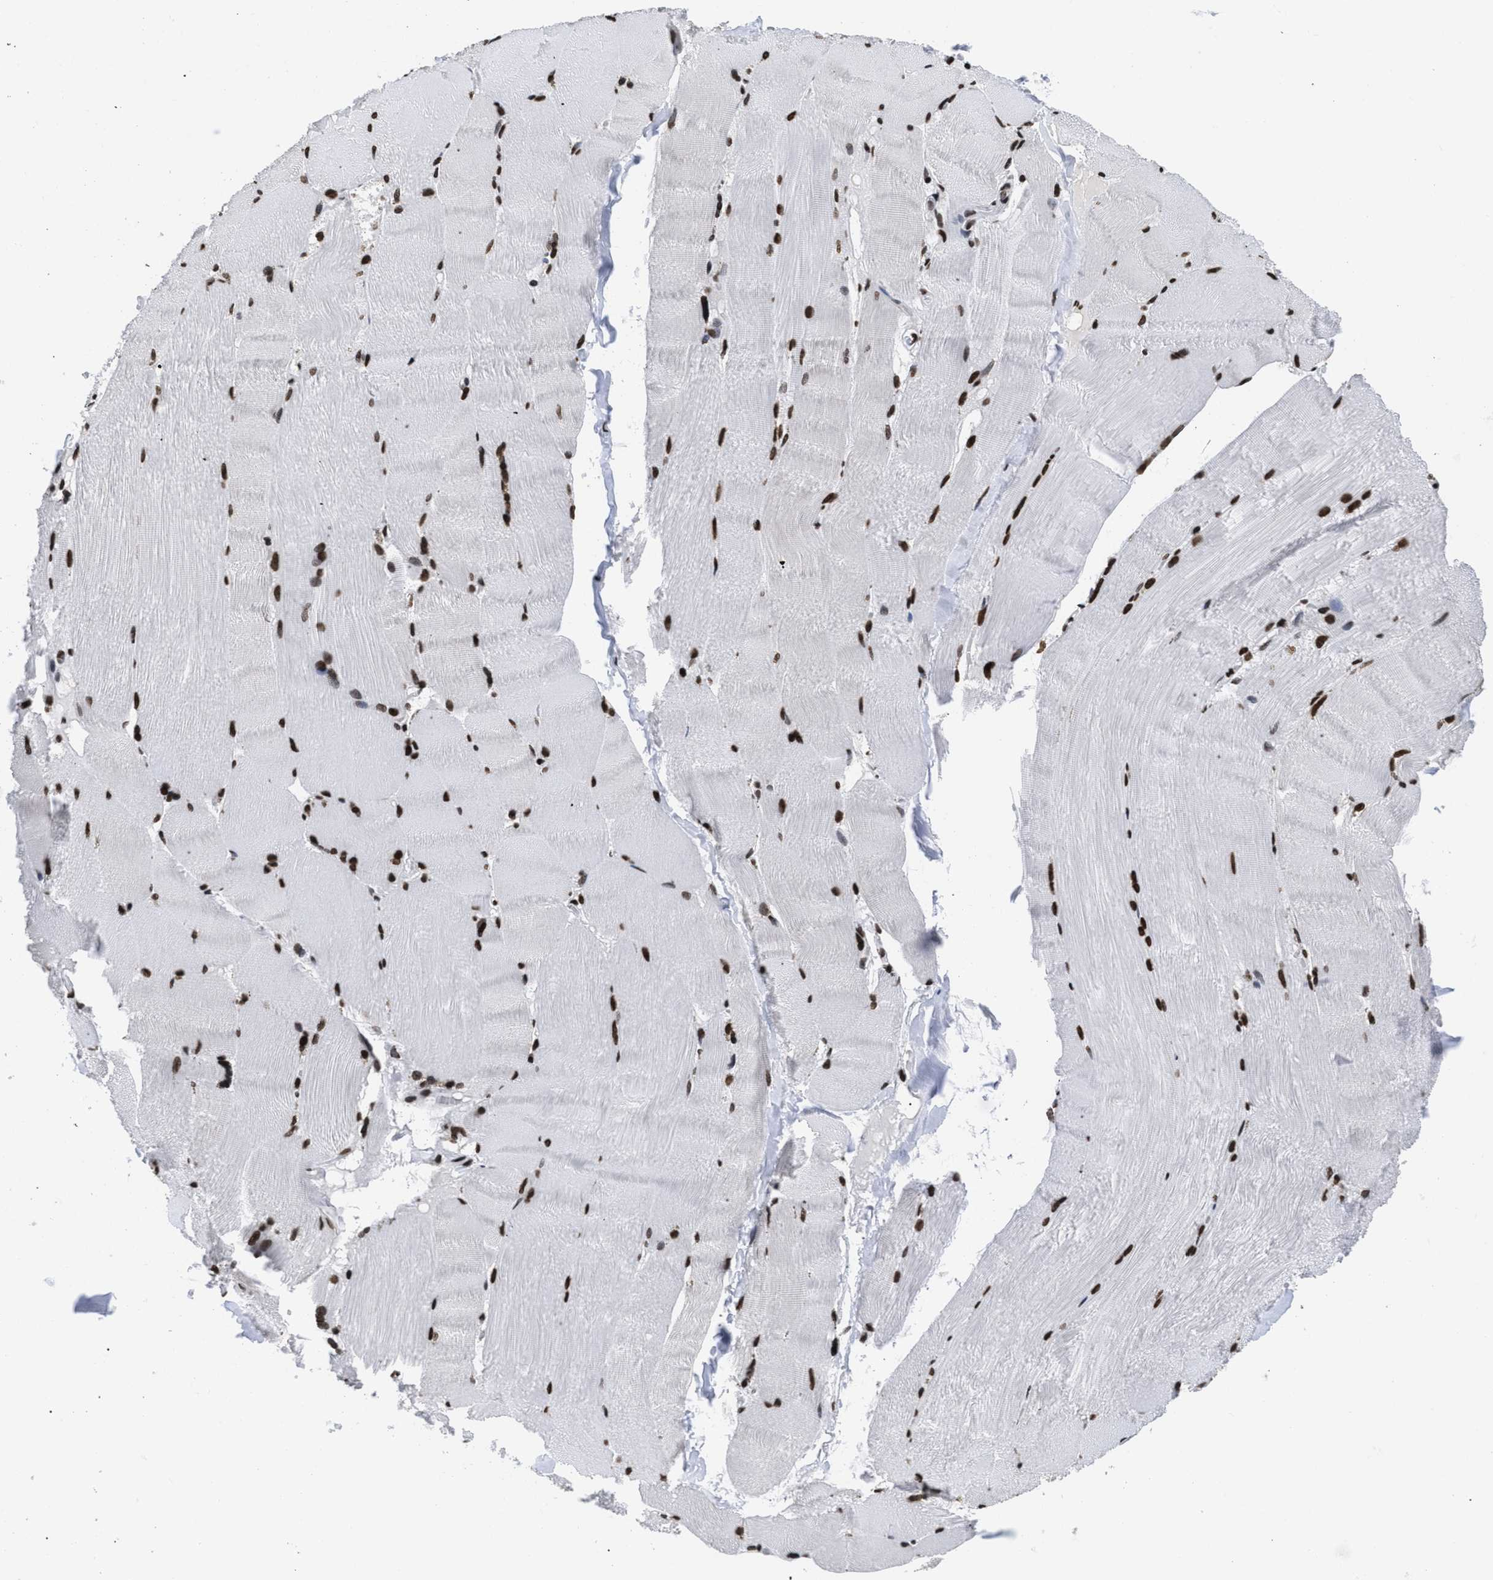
{"staining": {"intensity": "strong", "quantity": "25%-75%", "location": "nuclear"}, "tissue": "skeletal muscle", "cell_type": "Myocytes", "image_type": "normal", "snomed": [{"axis": "morphology", "description": "Normal tissue, NOS"}, {"axis": "topography", "description": "Skin"}, {"axis": "topography", "description": "Skeletal muscle"}], "caption": "Immunohistochemical staining of benign human skeletal muscle displays strong nuclear protein positivity in approximately 25%-75% of myocytes.", "gene": "CALHM3", "patient": {"sex": "male", "age": 83}}